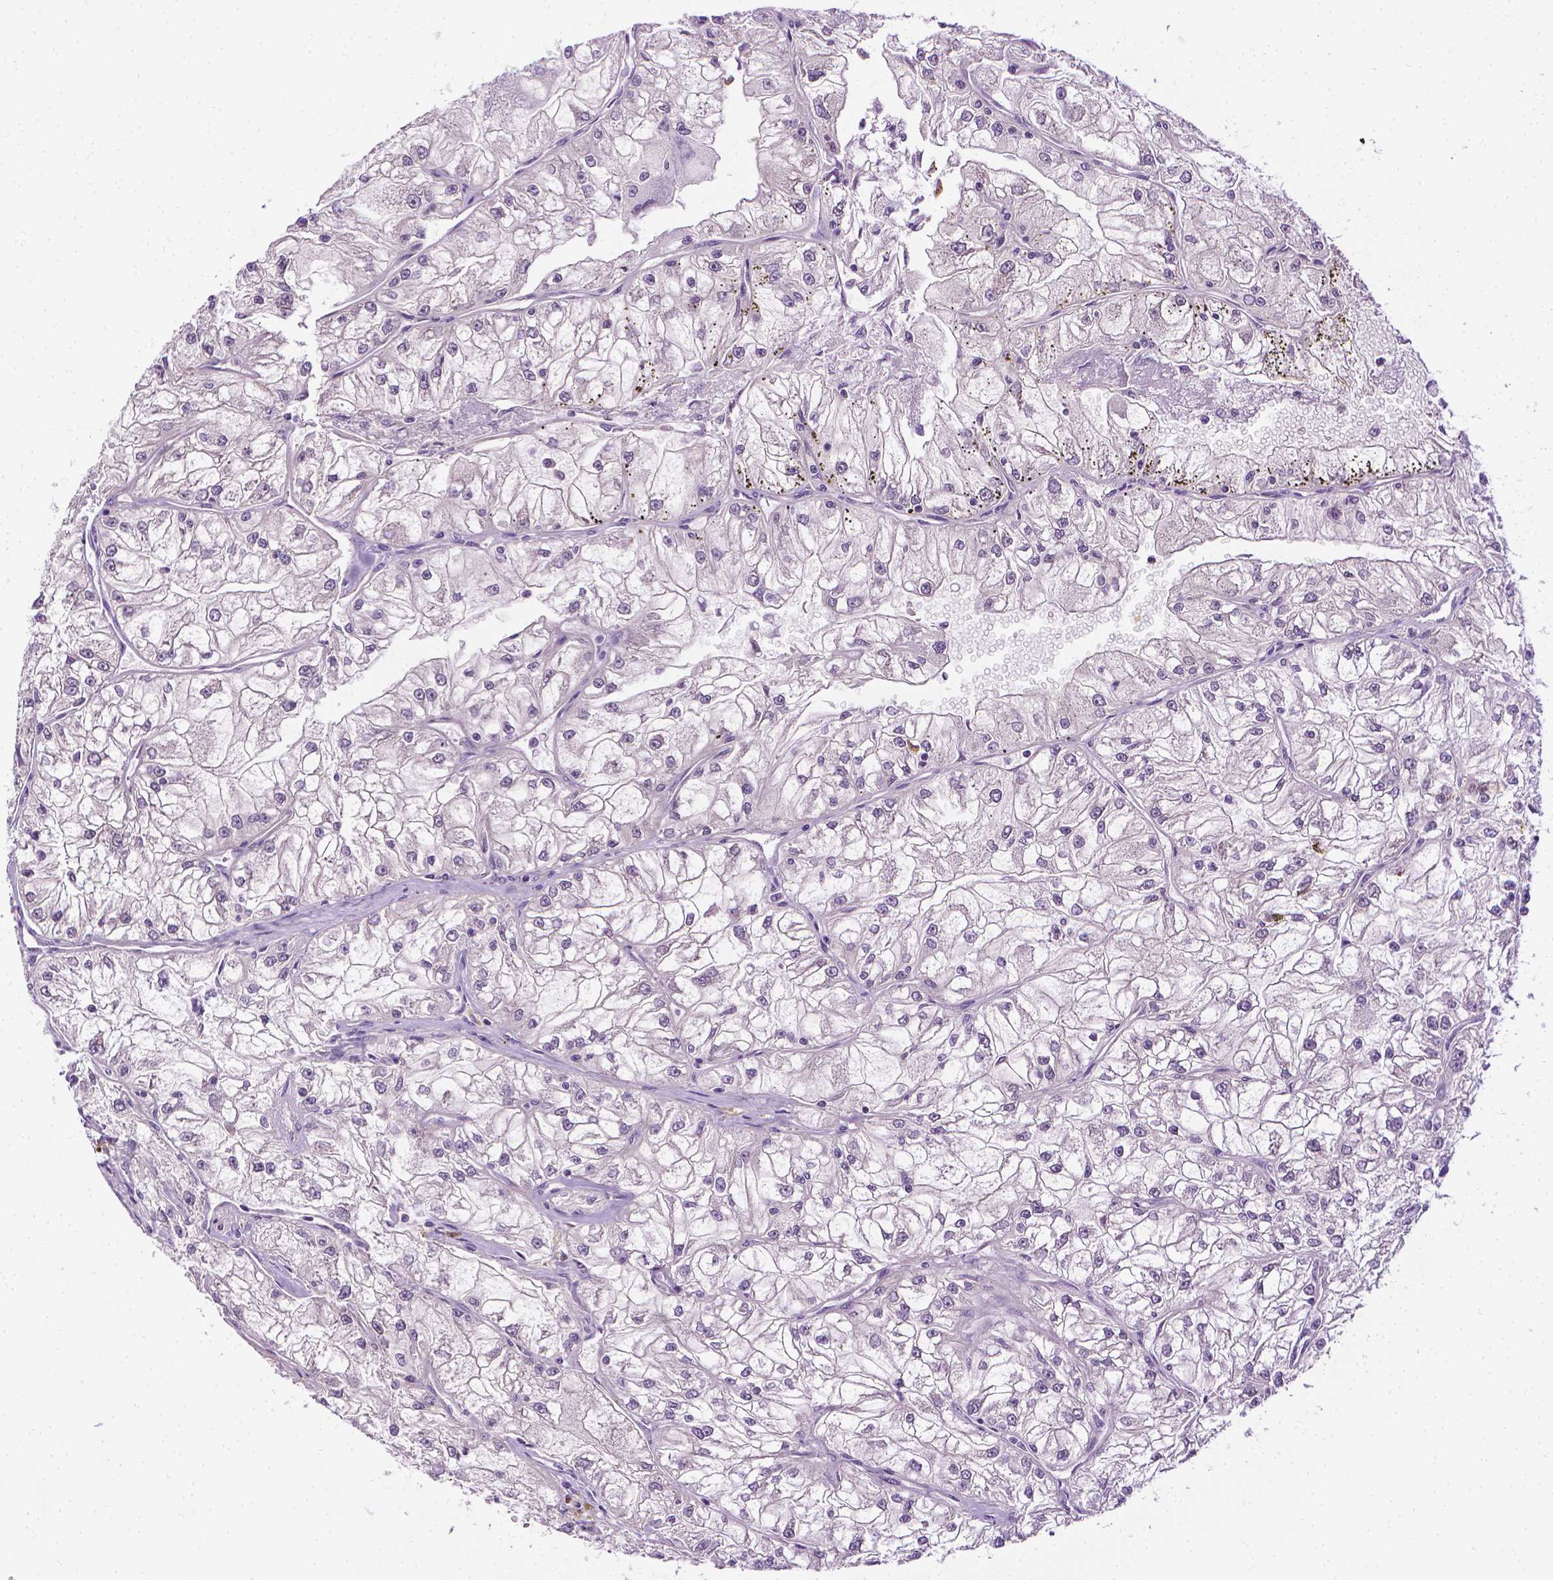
{"staining": {"intensity": "negative", "quantity": "none", "location": "none"}, "tissue": "renal cancer", "cell_type": "Tumor cells", "image_type": "cancer", "snomed": [{"axis": "morphology", "description": "Adenocarcinoma, NOS"}, {"axis": "topography", "description": "Kidney"}], "caption": "There is no significant expression in tumor cells of renal adenocarcinoma. Nuclei are stained in blue.", "gene": "MCOLN3", "patient": {"sex": "female", "age": 72}}